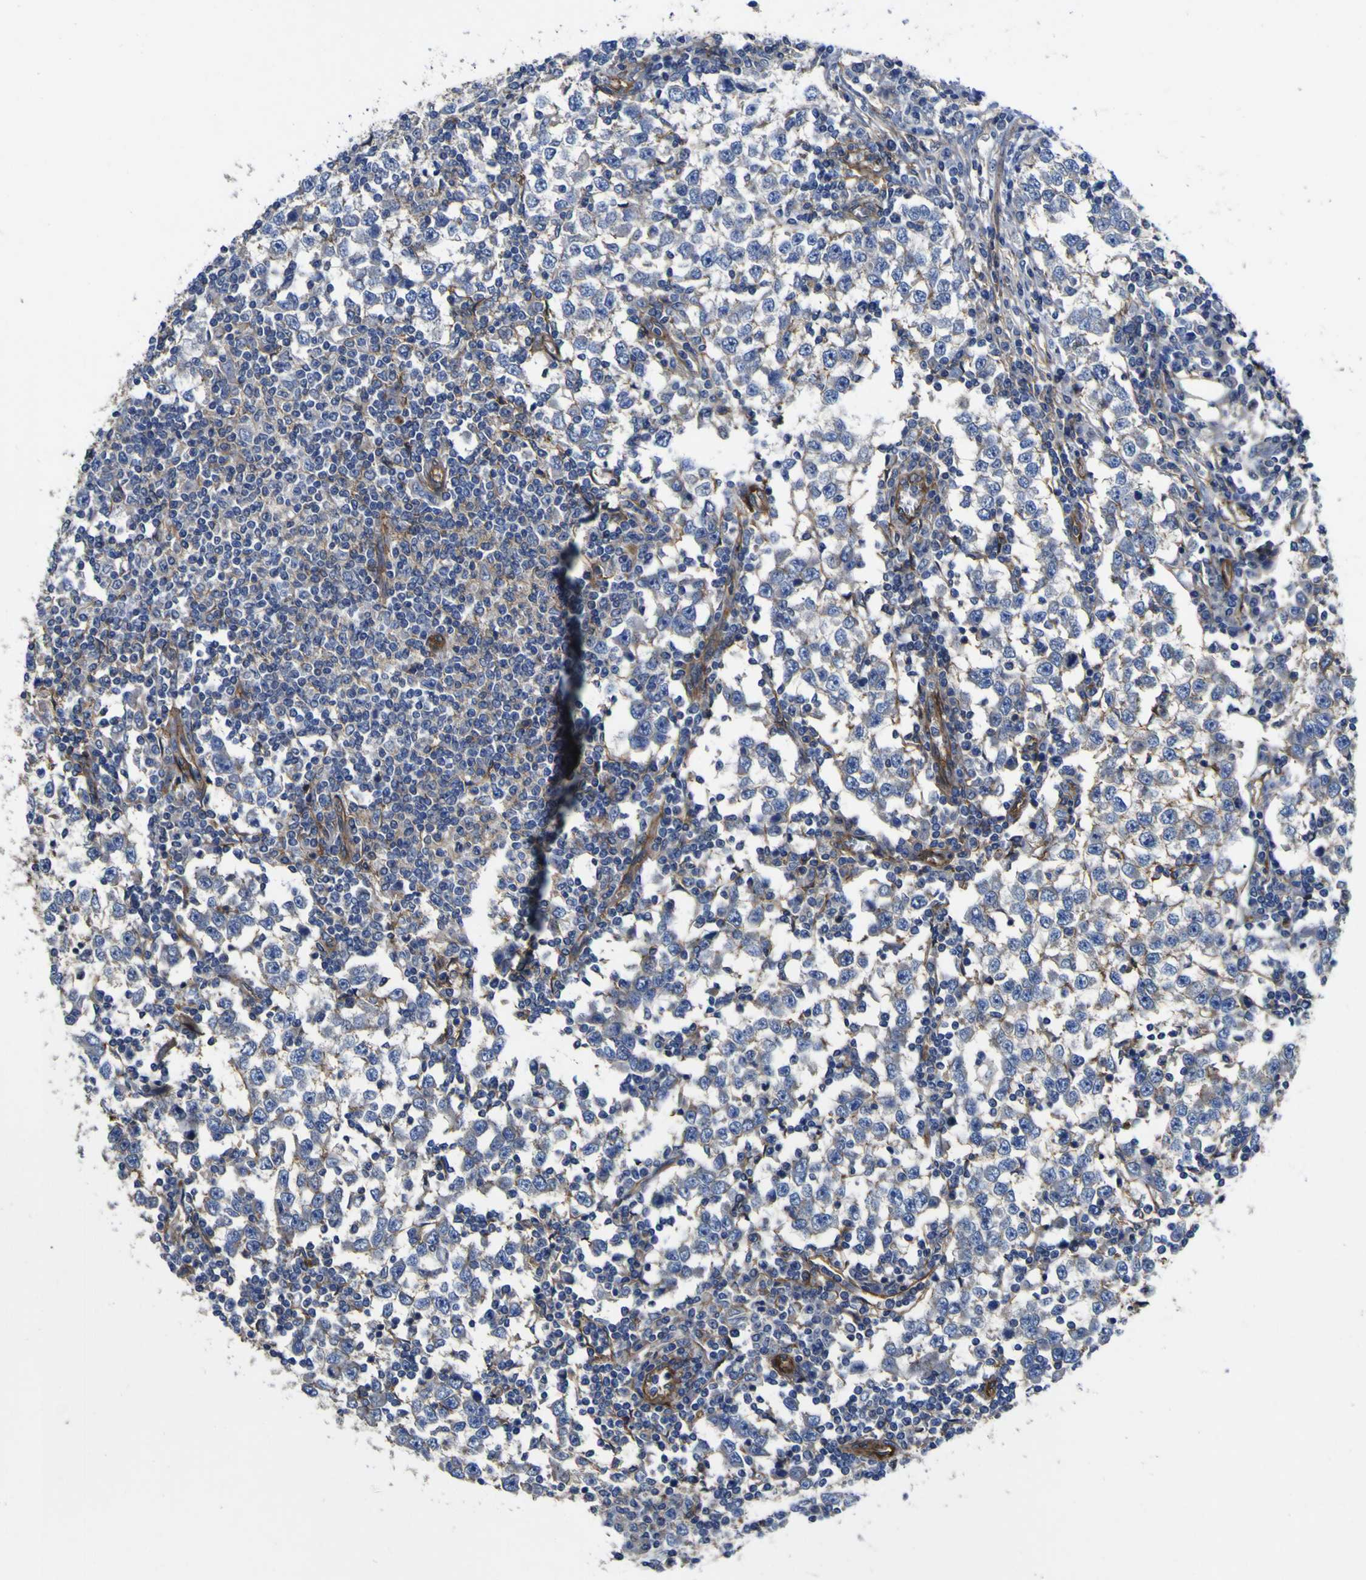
{"staining": {"intensity": "negative", "quantity": "none", "location": "none"}, "tissue": "testis cancer", "cell_type": "Tumor cells", "image_type": "cancer", "snomed": [{"axis": "morphology", "description": "Seminoma, NOS"}, {"axis": "topography", "description": "Testis"}], "caption": "The micrograph reveals no significant positivity in tumor cells of testis cancer.", "gene": "CD151", "patient": {"sex": "male", "age": 65}}